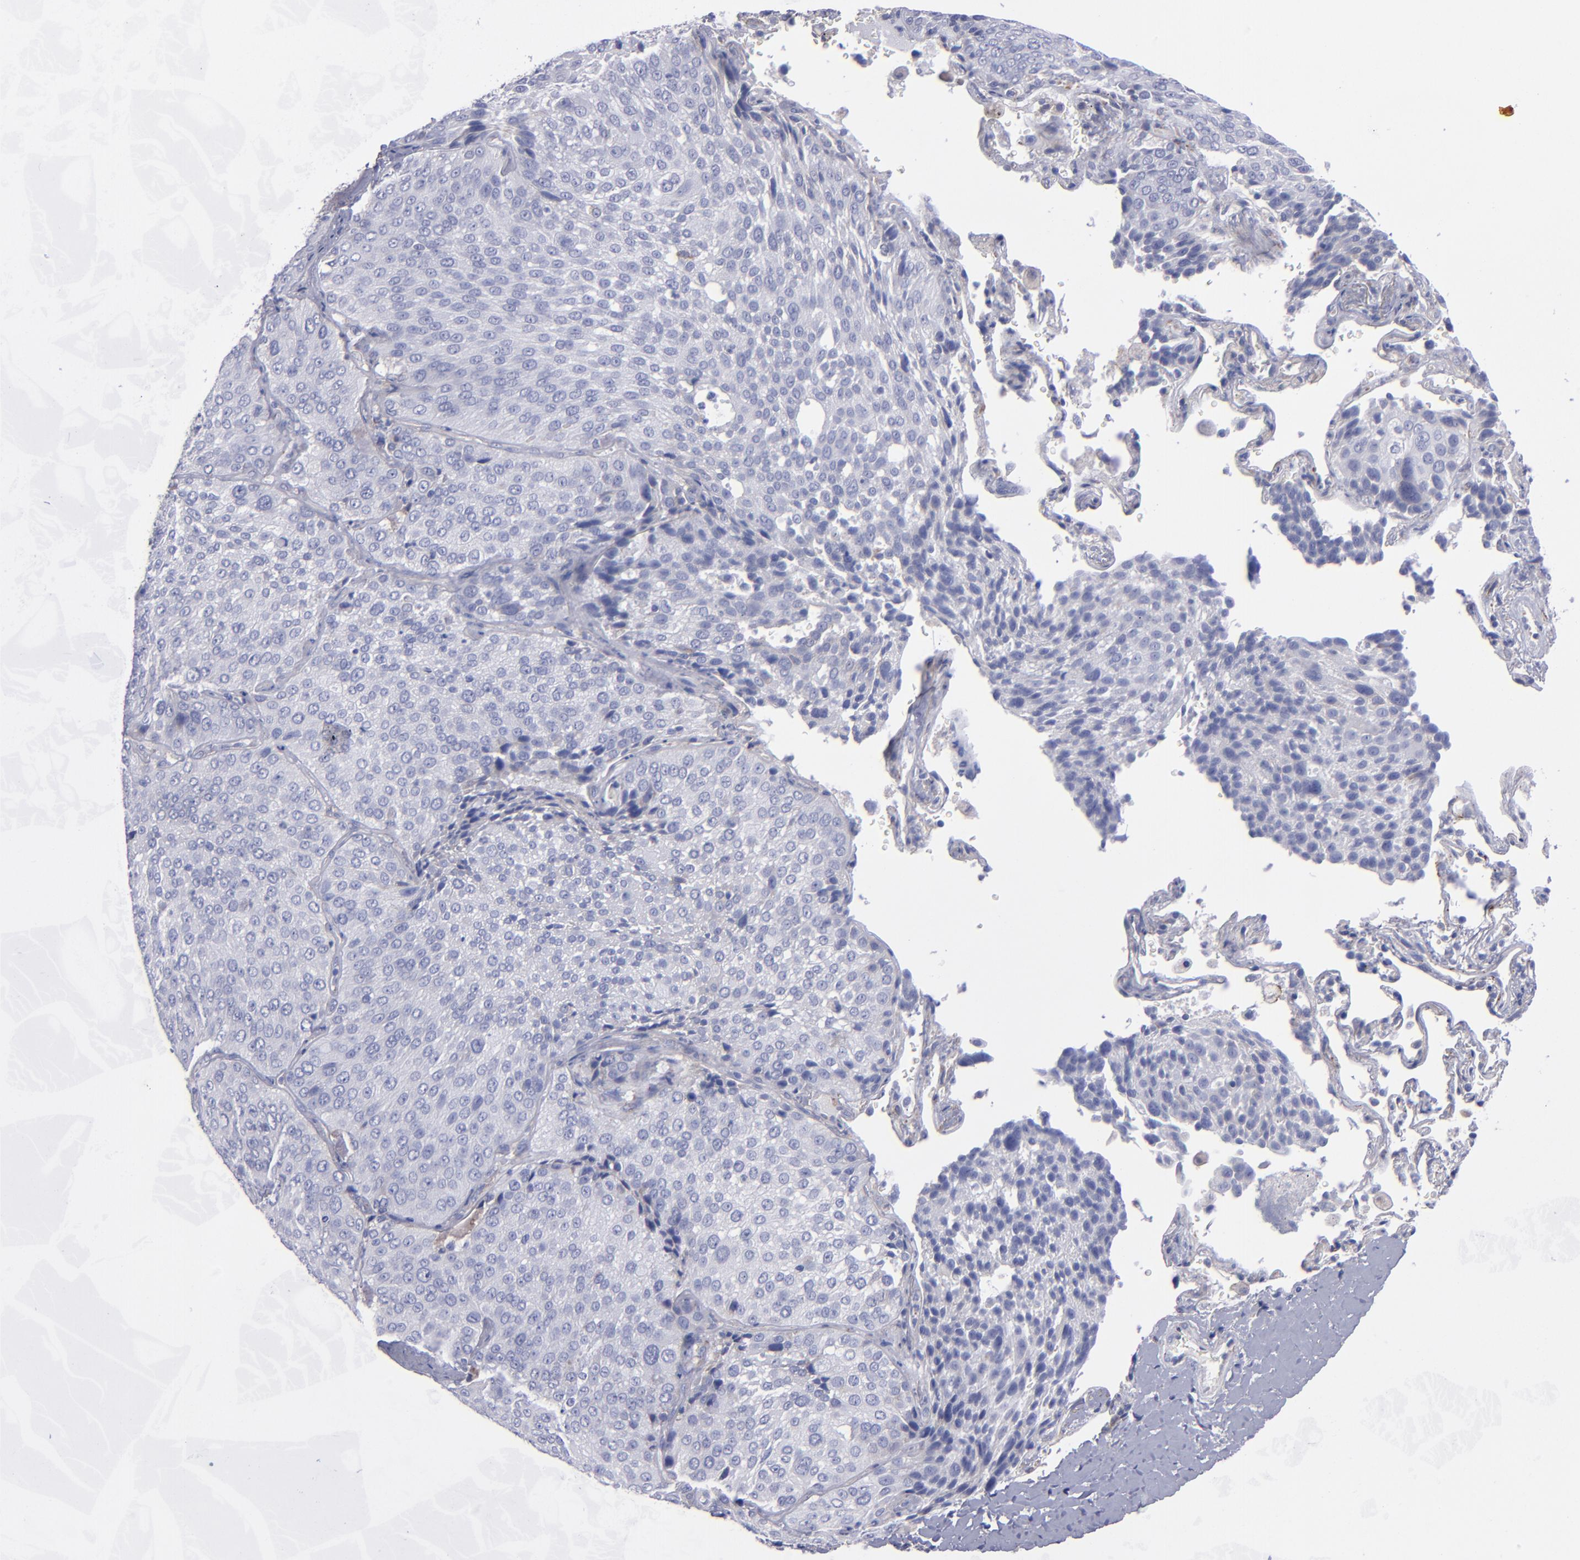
{"staining": {"intensity": "negative", "quantity": "none", "location": "none"}, "tissue": "lung cancer", "cell_type": "Tumor cells", "image_type": "cancer", "snomed": [{"axis": "morphology", "description": "Squamous cell carcinoma, NOS"}, {"axis": "topography", "description": "Lung"}], "caption": "An immunohistochemistry photomicrograph of squamous cell carcinoma (lung) is shown. There is no staining in tumor cells of squamous cell carcinoma (lung). Brightfield microscopy of IHC stained with DAB (brown) and hematoxylin (blue), captured at high magnification.", "gene": "MFGE8", "patient": {"sex": "male", "age": 54}}